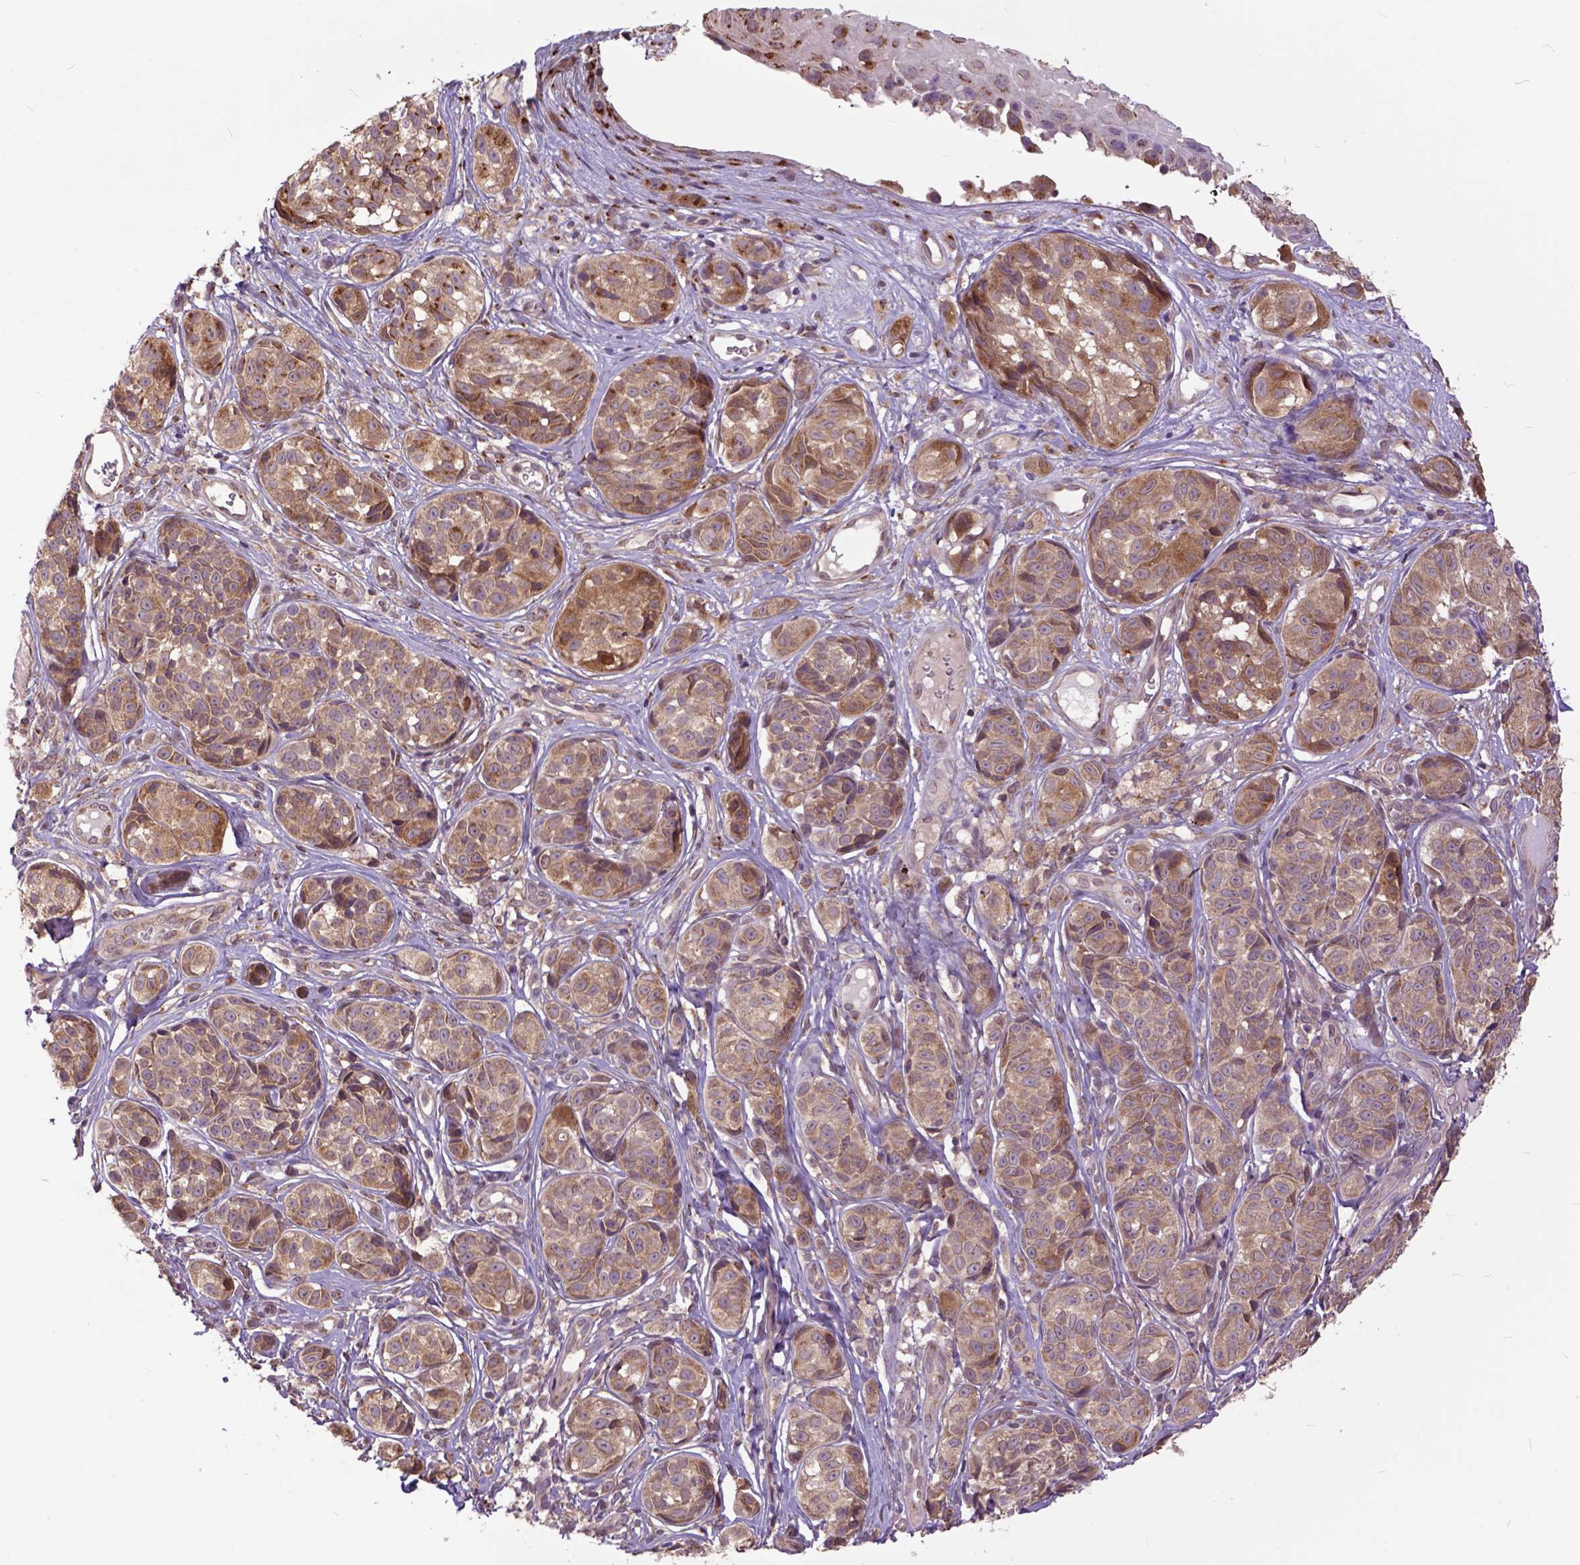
{"staining": {"intensity": "moderate", "quantity": ">75%", "location": "cytoplasmic/membranous"}, "tissue": "melanoma", "cell_type": "Tumor cells", "image_type": "cancer", "snomed": [{"axis": "morphology", "description": "Malignant melanoma, NOS"}, {"axis": "topography", "description": "Skin"}], "caption": "Protein staining demonstrates moderate cytoplasmic/membranous positivity in about >75% of tumor cells in malignant melanoma.", "gene": "ARL1", "patient": {"sex": "male", "age": 48}}